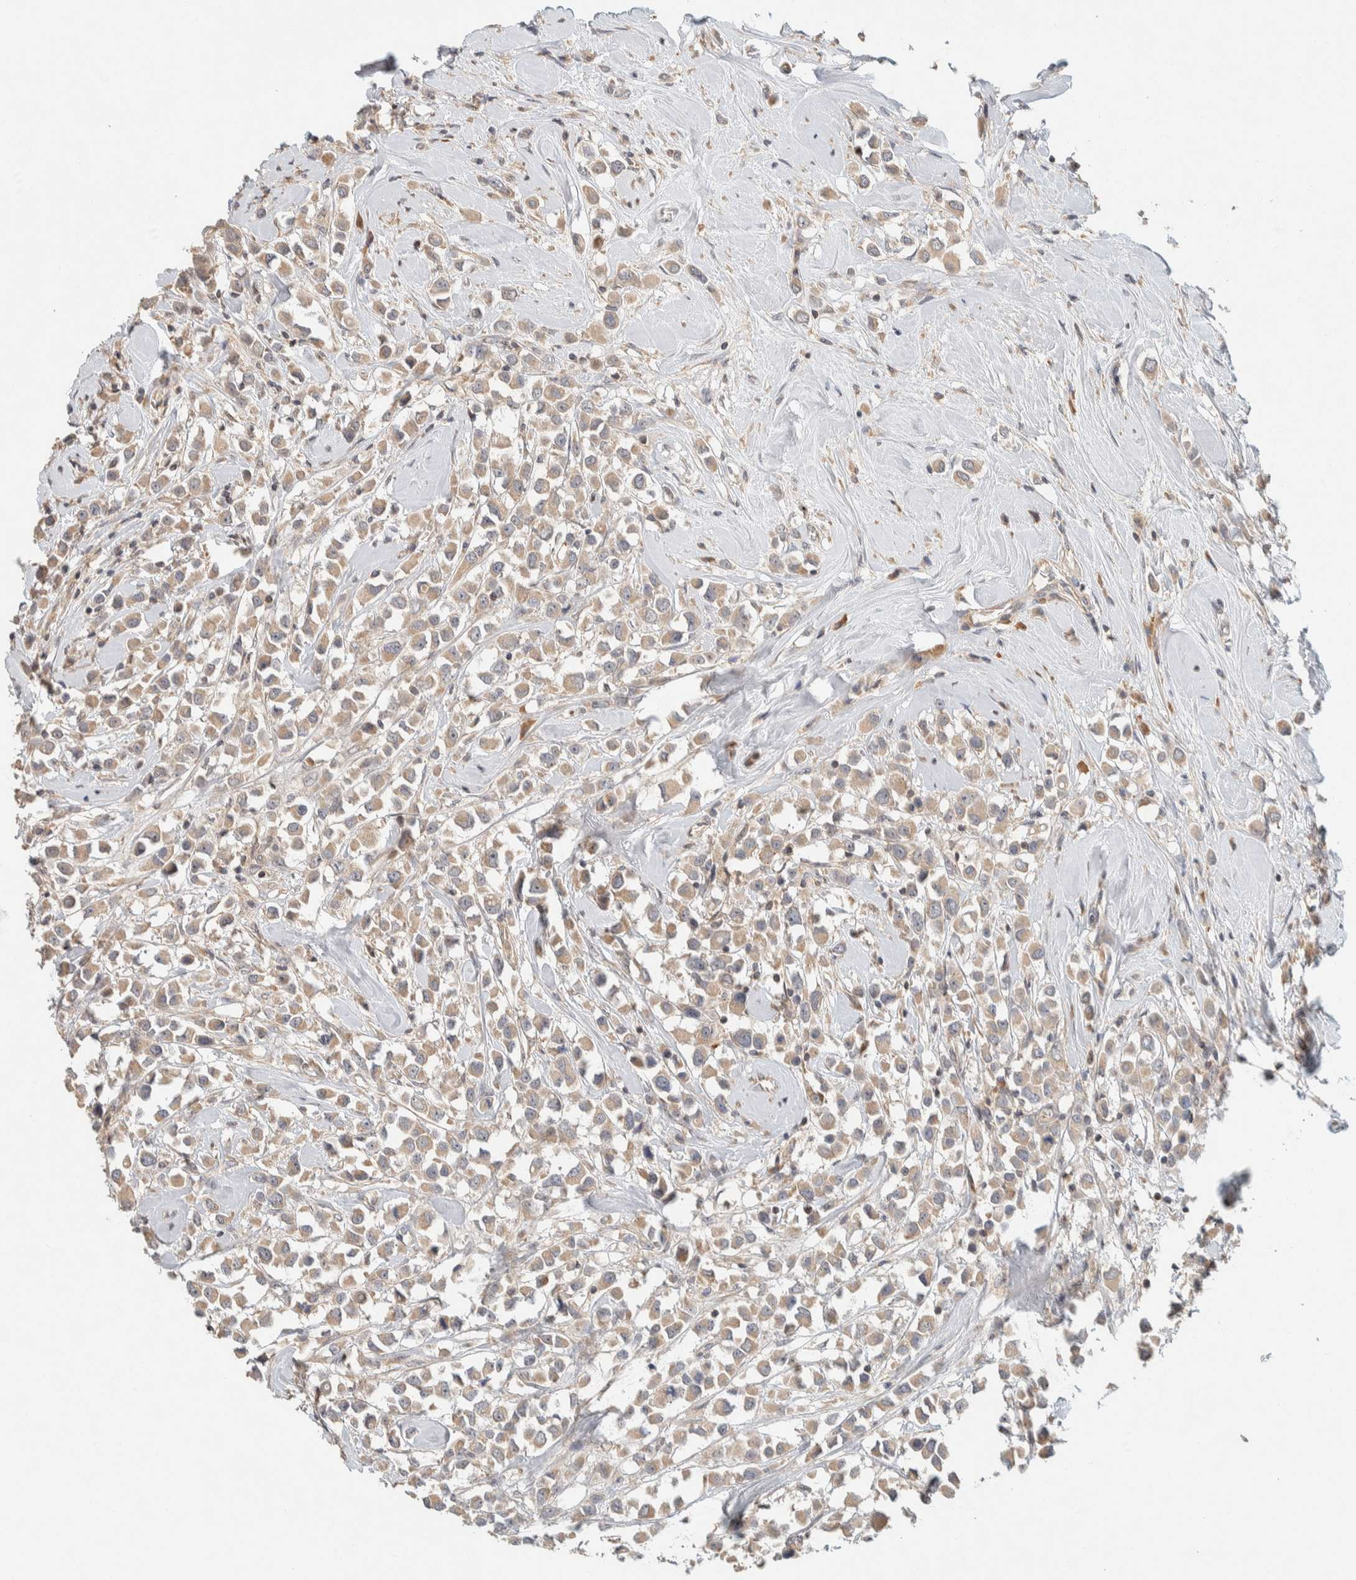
{"staining": {"intensity": "weak", "quantity": ">75%", "location": "cytoplasmic/membranous"}, "tissue": "breast cancer", "cell_type": "Tumor cells", "image_type": "cancer", "snomed": [{"axis": "morphology", "description": "Duct carcinoma"}, {"axis": "topography", "description": "Breast"}], "caption": "Breast intraductal carcinoma was stained to show a protein in brown. There is low levels of weak cytoplasmic/membranous positivity in approximately >75% of tumor cells.", "gene": "KIF9", "patient": {"sex": "female", "age": 61}}